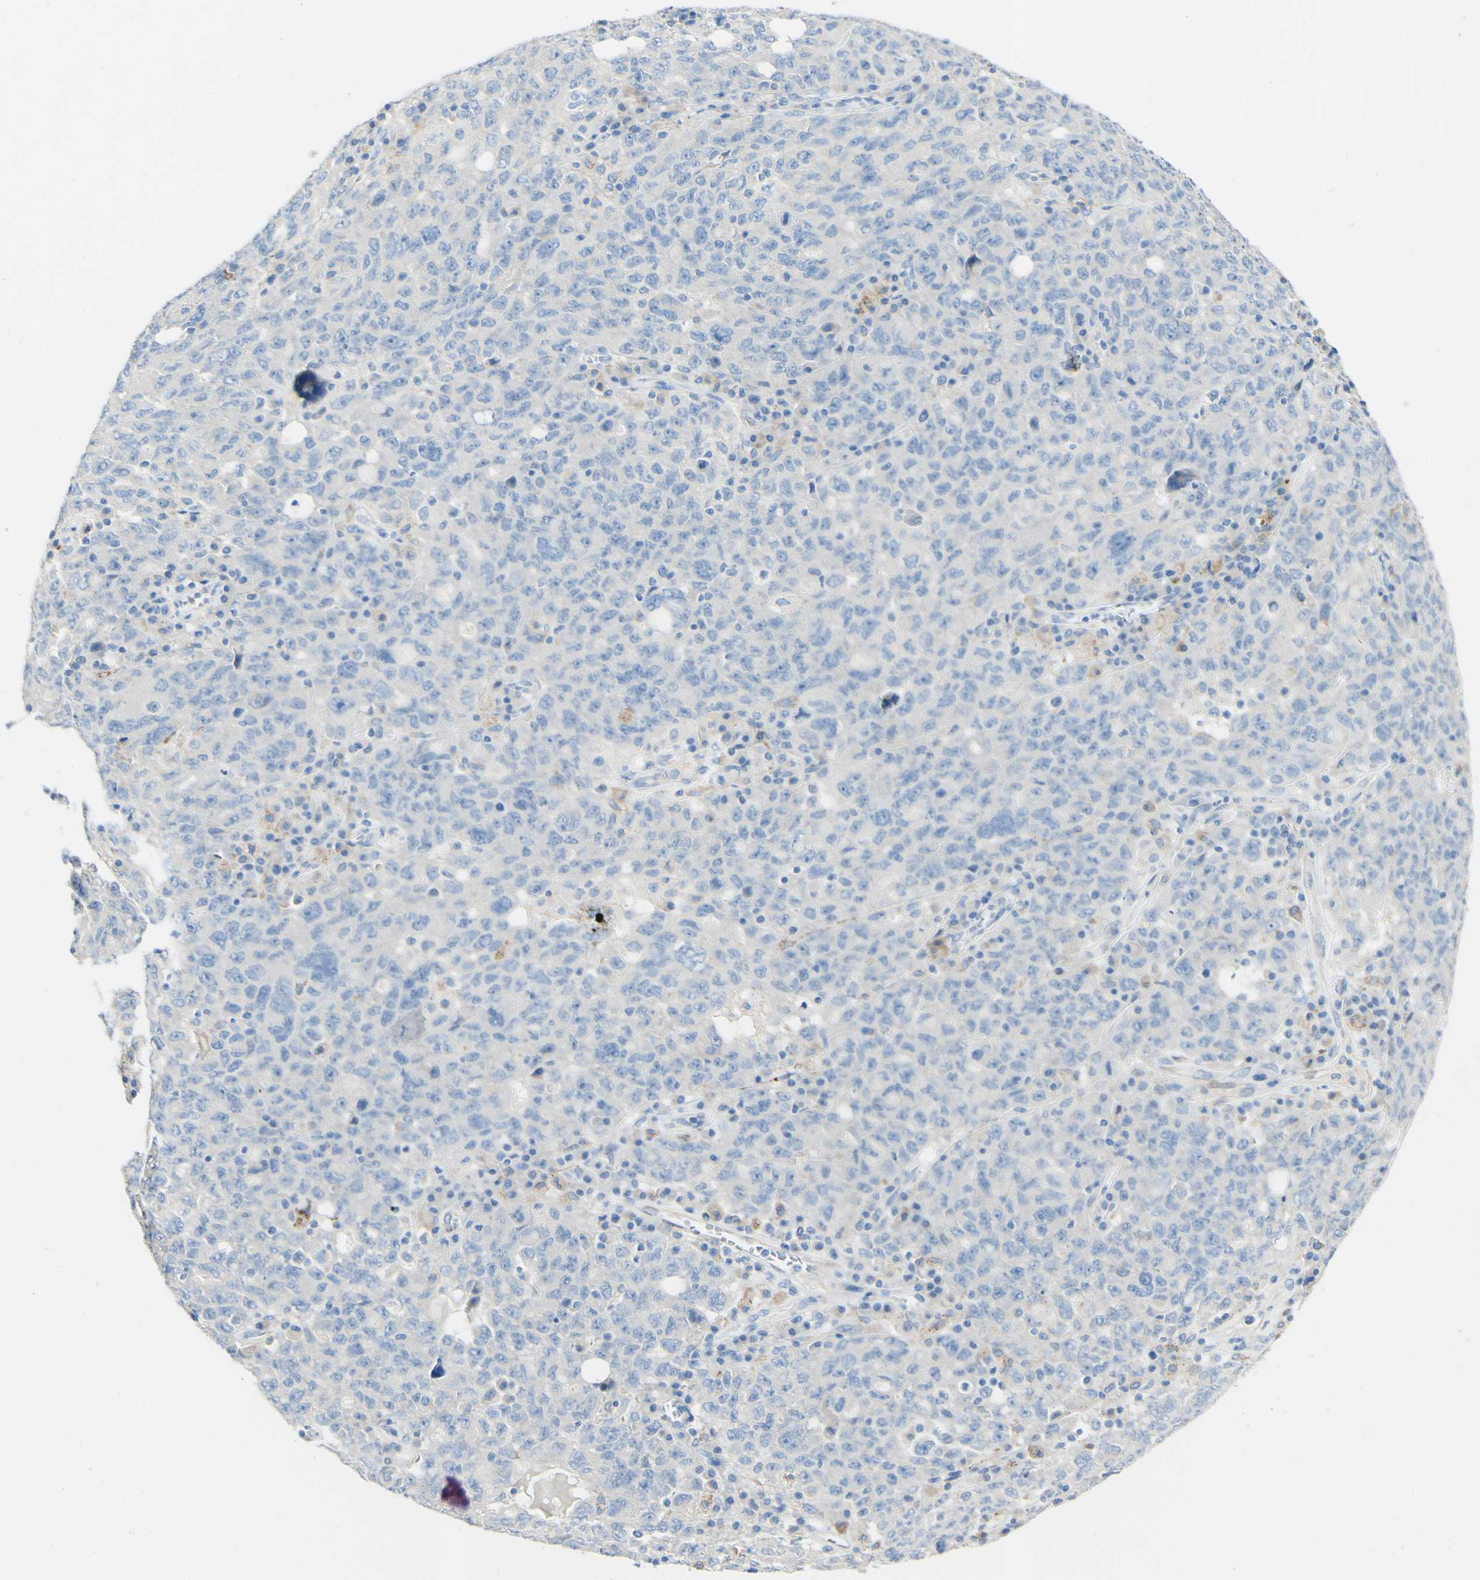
{"staining": {"intensity": "weak", "quantity": "<25%", "location": "cytoplasmic/membranous"}, "tissue": "ovarian cancer", "cell_type": "Tumor cells", "image_type": "cancer", "snomed": [{"axis": "morphology", "description": "Carcinoma, endometroid"}, {"axis": "topography", "description": "Ovary"}], "caption": "Image shows no protein positivity in tumor cells of ovarian cancer tissue.", "gene": "FGF4", "patient": {"sex": "female", "age": 62}}